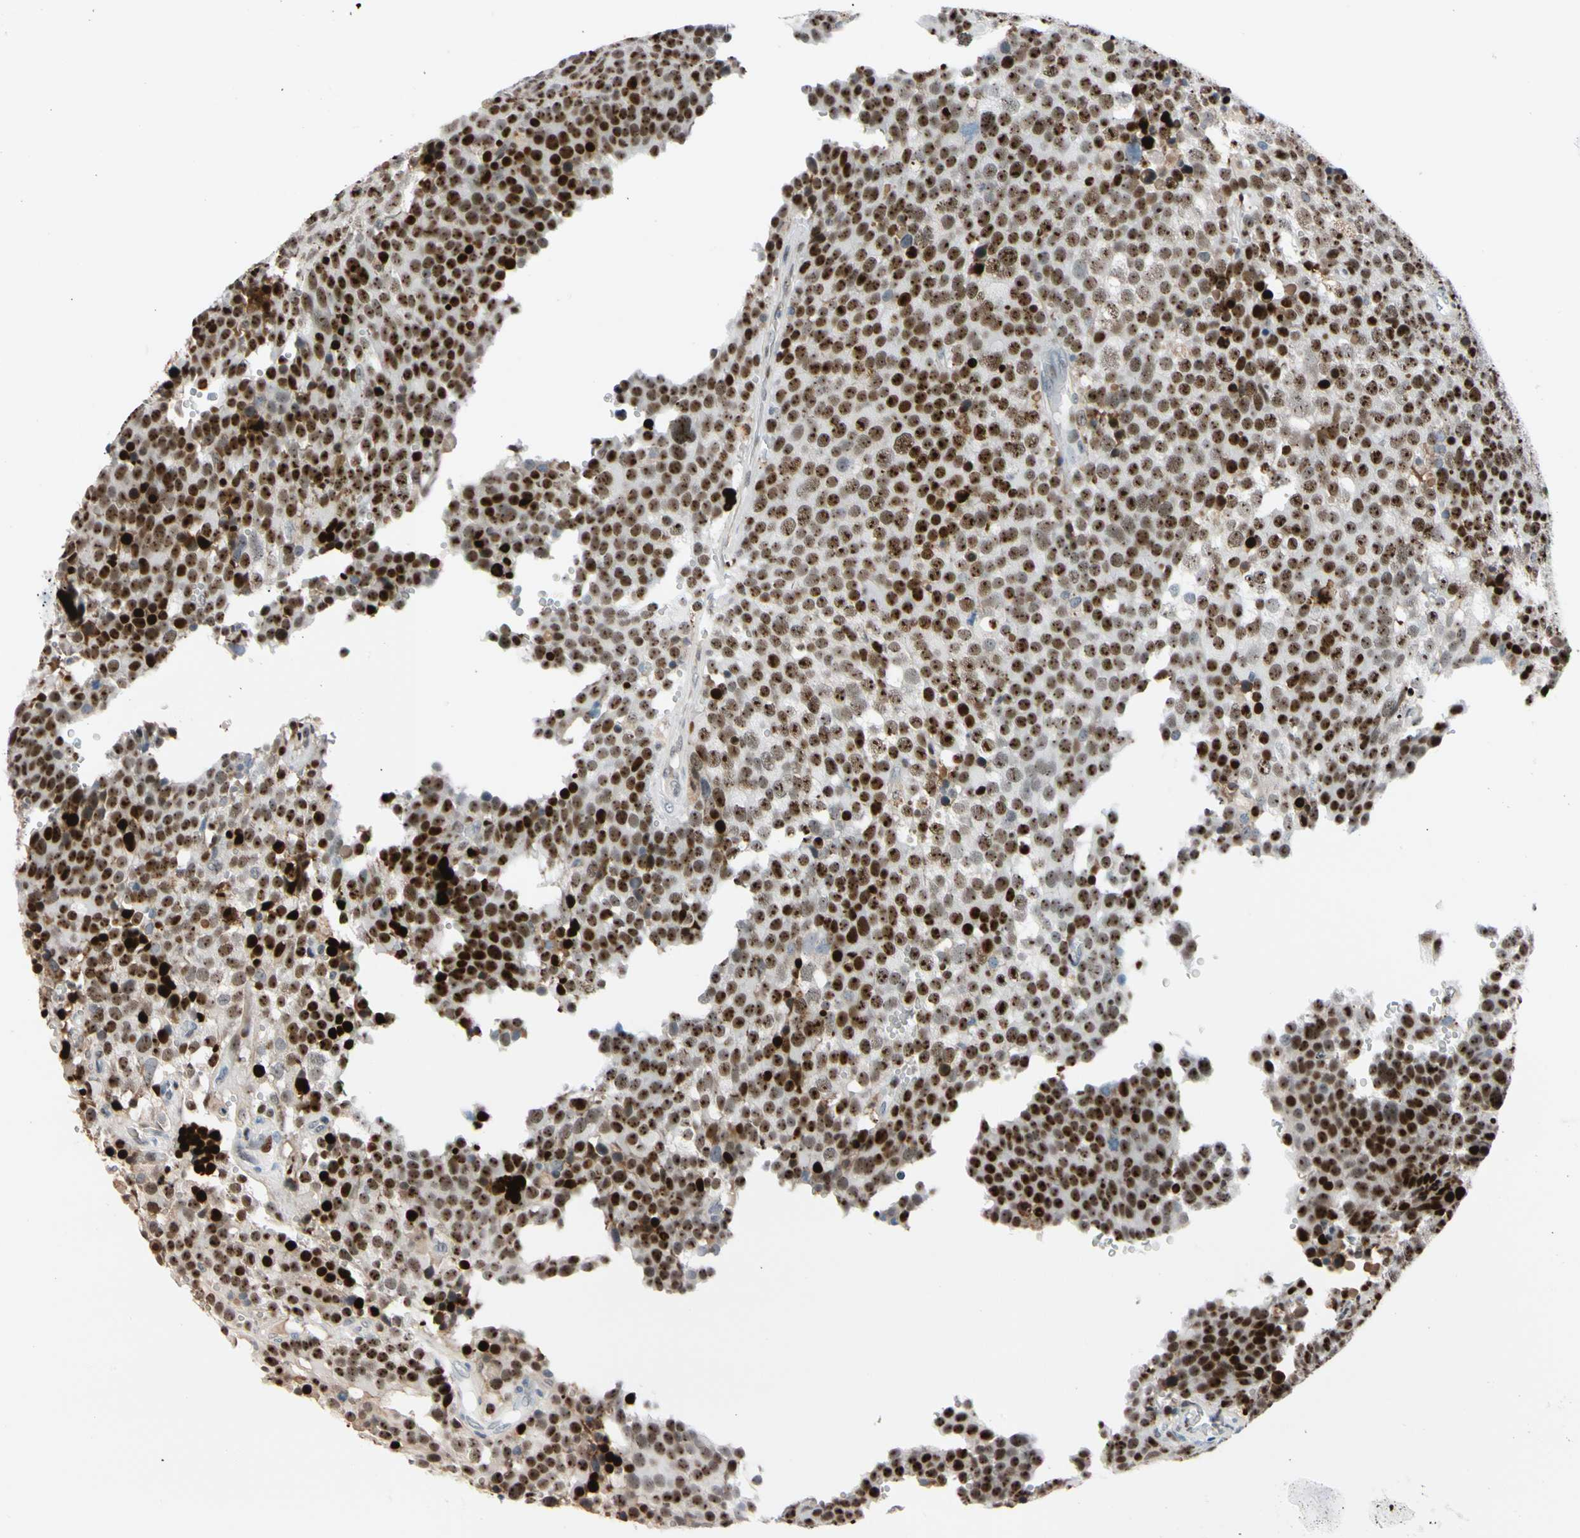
{"staining": {"intensity": "strong", "quantity": ">75%", "location": "nuclear"}, "tissue": "testis cancer", "cell_type": "Tumor cells", "image_type": "cancer", "snomed": [{"axis": "morphology", "description": "Seminoma, NOS"}, {"axis": "topography", "description": "Testis"}], "caption": "The histopathology image demonstrates staining of testis seminoma, revealing strong nuclear protein expression (brown color) within tumor cells. The protein is shown in brown color, while the nuclei are stained blue.", "gene": "FOXO3", "patient": {"sex": "male", "age": 71}}